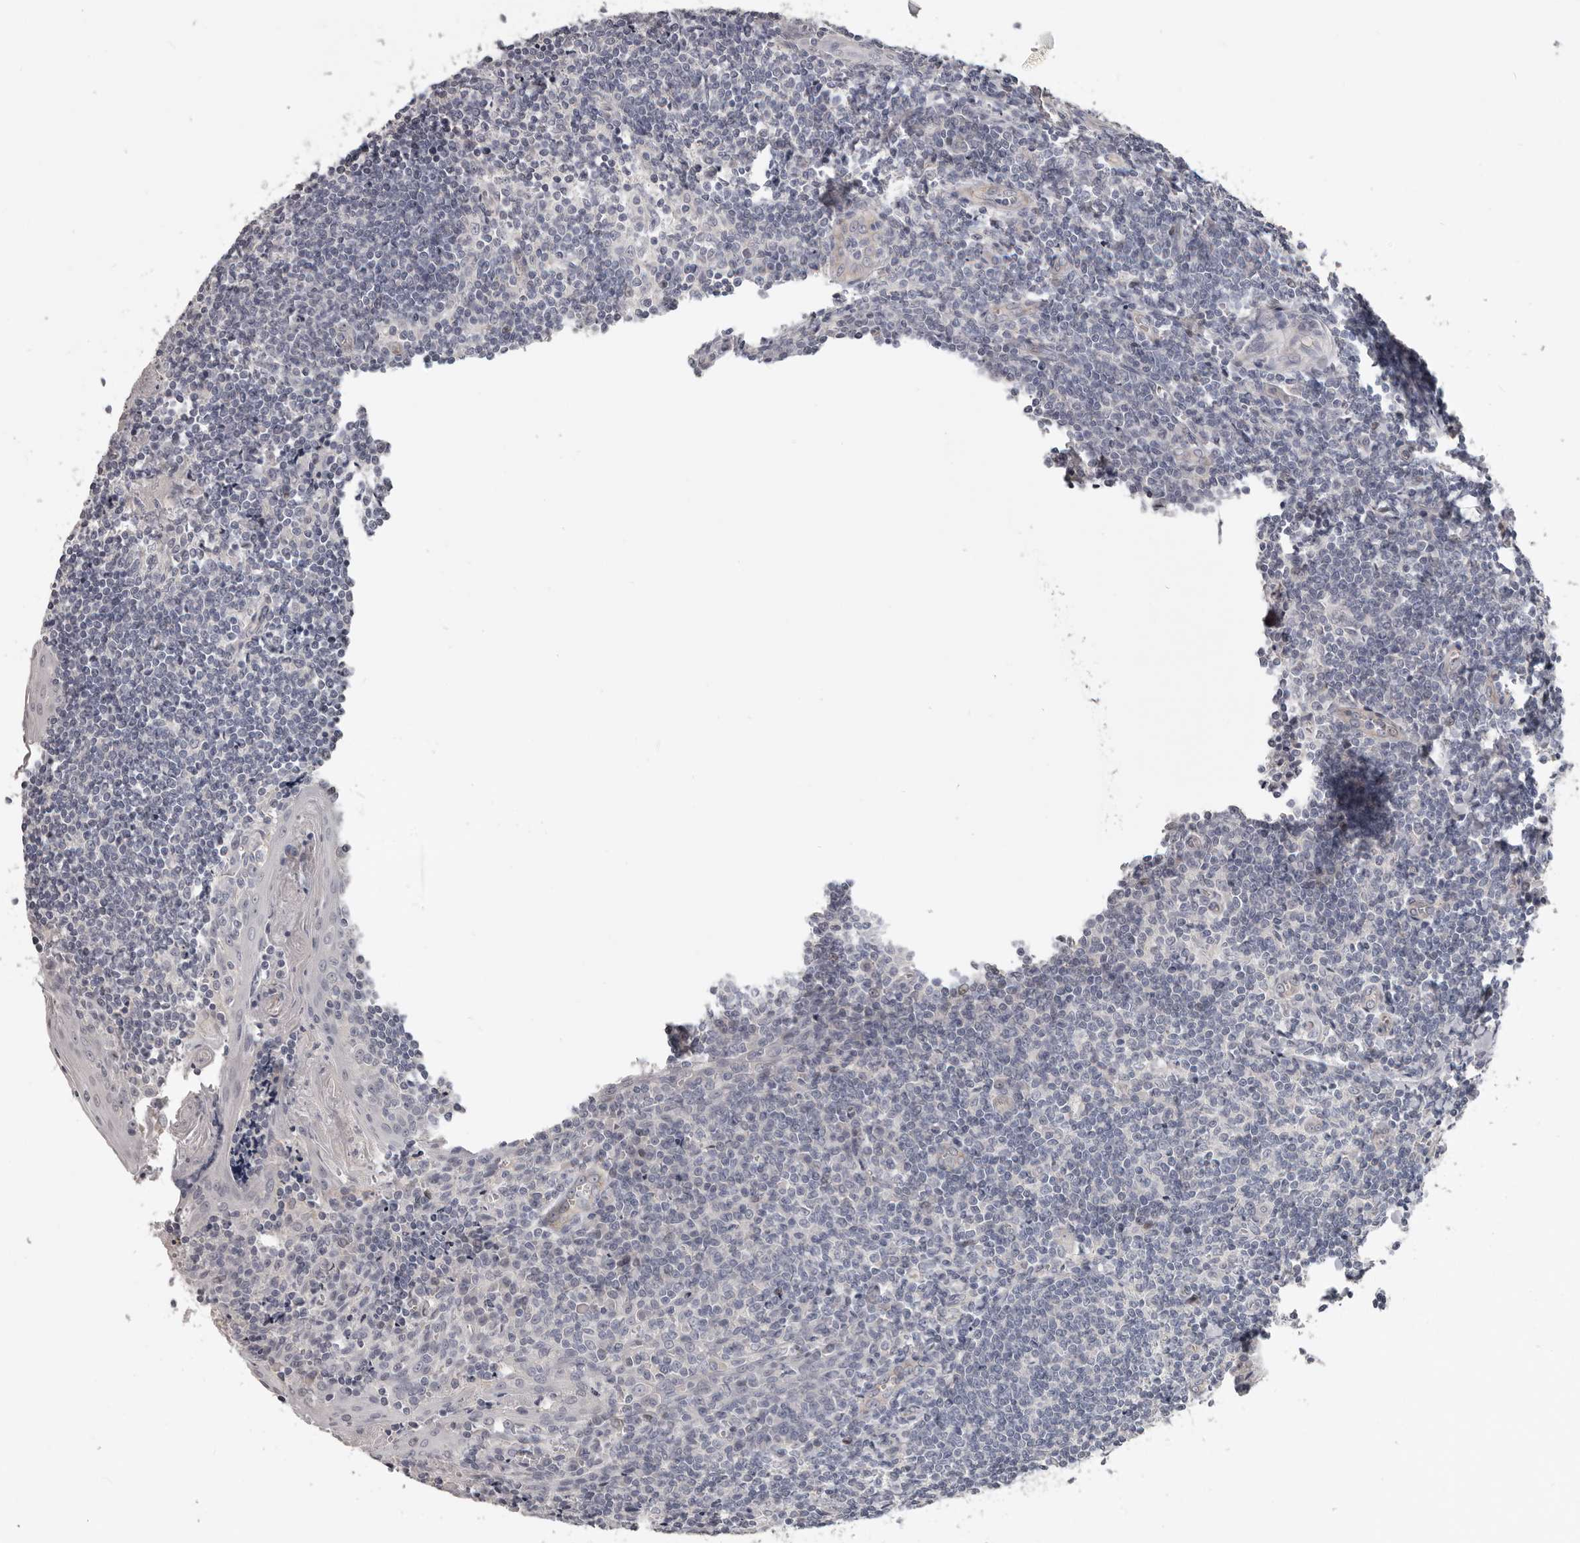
{"staining": {"intensity": "negative", "quantity": "none", "location": "none"}, "tissue": "tonsil", "cell_type": "Germinal center cells", "image_type": "normal", "snomed": [{"axis": "morphology", "description": "Normal tissue, NOS"}, {"axis": "topography", "description": "Tonsil"}], "caption": "Immunohistochemistry (IHC) photomicrograph of benign human tonsil stained for a protein (brown), which exhibits no staining in germinal center cells.", "gene": "RNF217", "patient": {"sex": "male", "age": 27}}